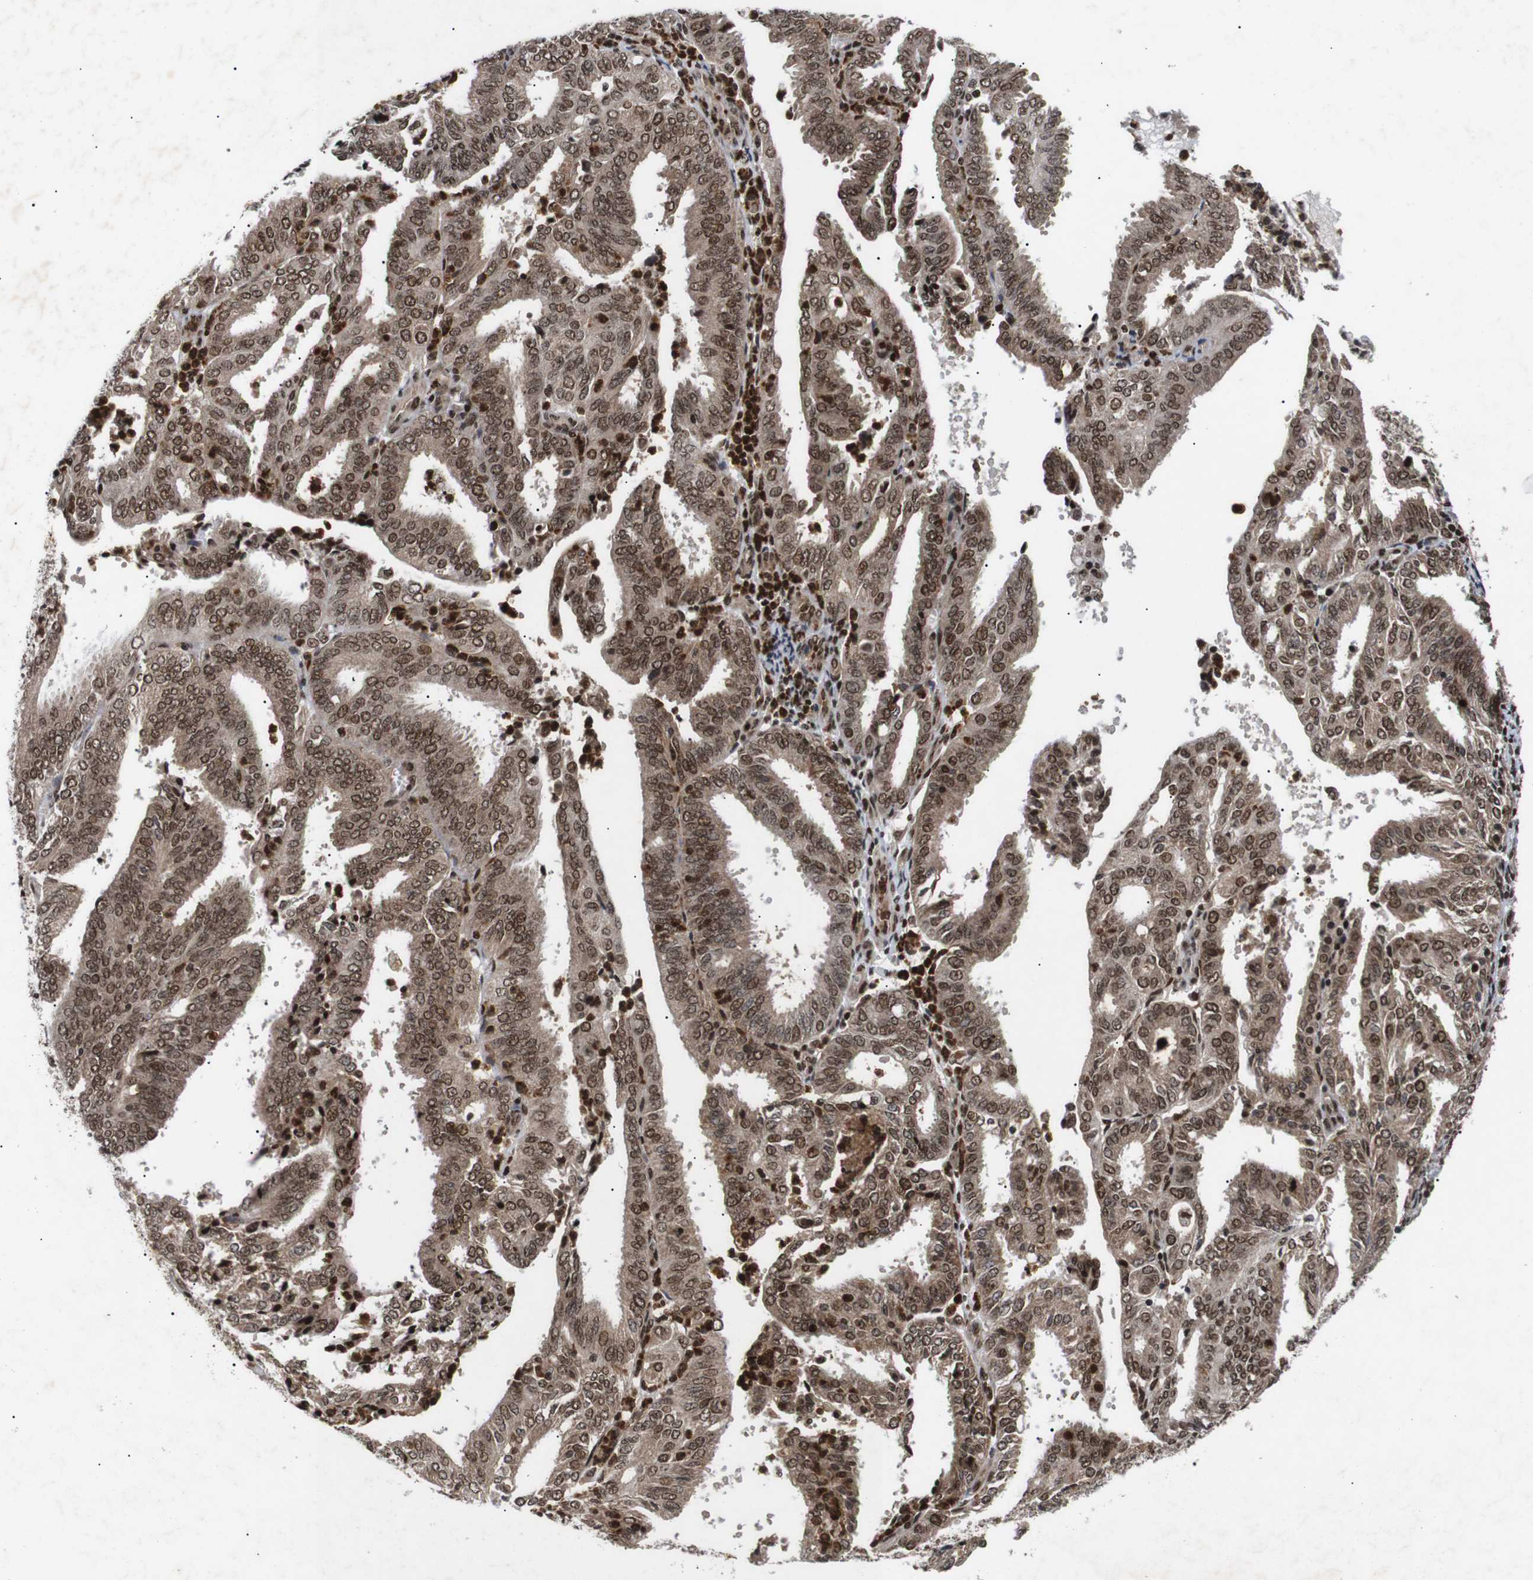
{"staining": {"intensity": "moderate", "quantity": ">75%", "location": "cytoplasmic/membranous,nuclear"}, "tissue": "endometrial cancer", "cell_type": "Tumor cells", "image_type": "cancer", "snomed": [{"axis": "morphology", "description": "Adenocarcinoma, NOS"}, {"axis": "topography", "description": "Uterus"}], "caption": "A brown stain labels moderate cytoplasmic/membranous and nuclear positivity of a protein in human endometrial cancer (adenocarcinoma) tumor cells.", "gene": "KIF23", "patient": {"sex": "female", "age": 60}}